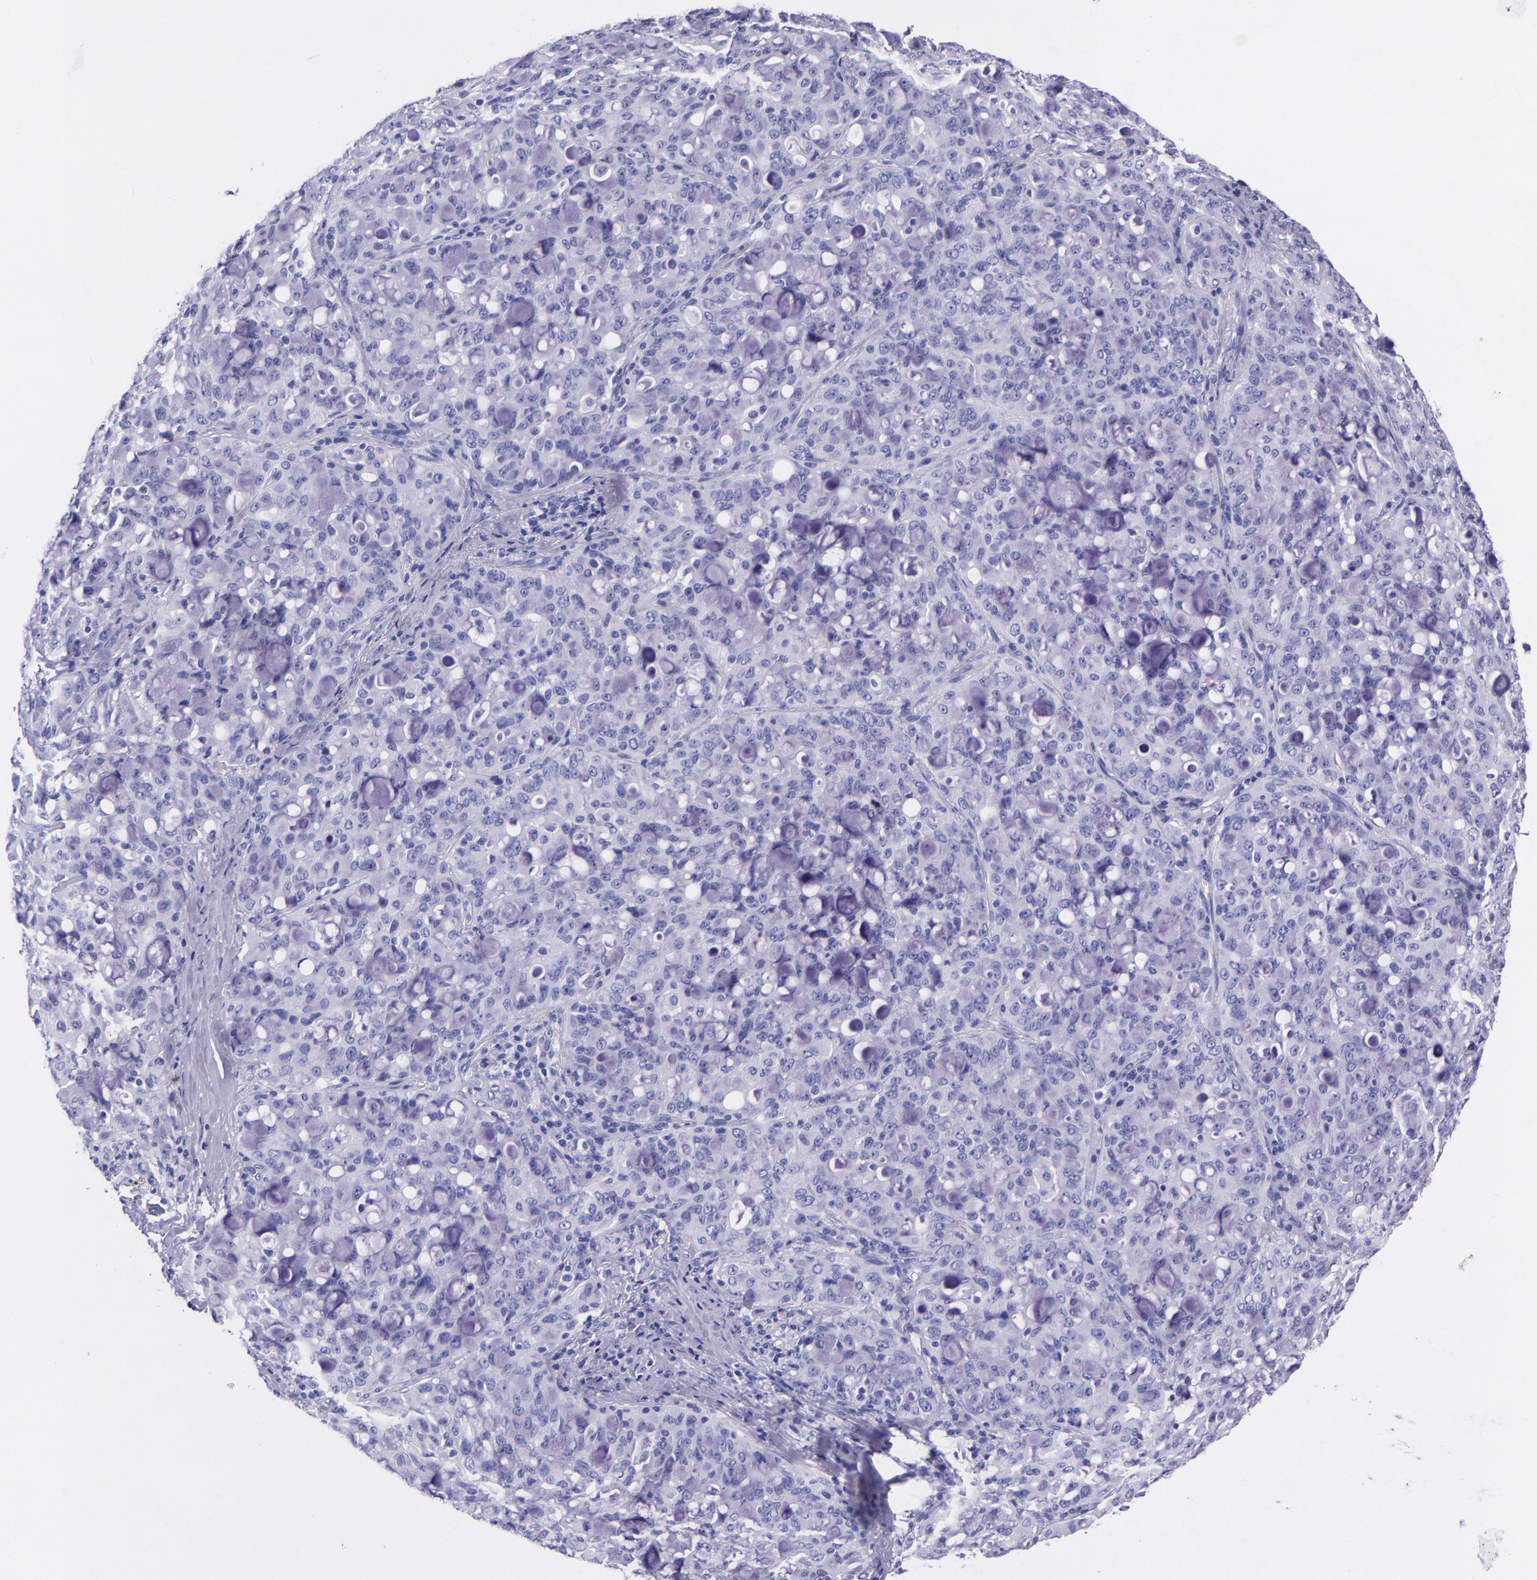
{"staining": {"intensity": "negative", "quantity": "none", "location": "none"}, "tissue": "lung cancer", "cell_type": "Tumor cells", "image_type": "cancer", "snomed": [{"axis": "morphology", "description": "Adenocarcinoma, NOS"}, {"axis": "topography", "description": "Lung"}], "caption": "Tumor cells are negative for protein expression in human lung cancer (adenocarcinoma).", "gene": "MBP", "patient": {"sex": "female", "age": 44}}